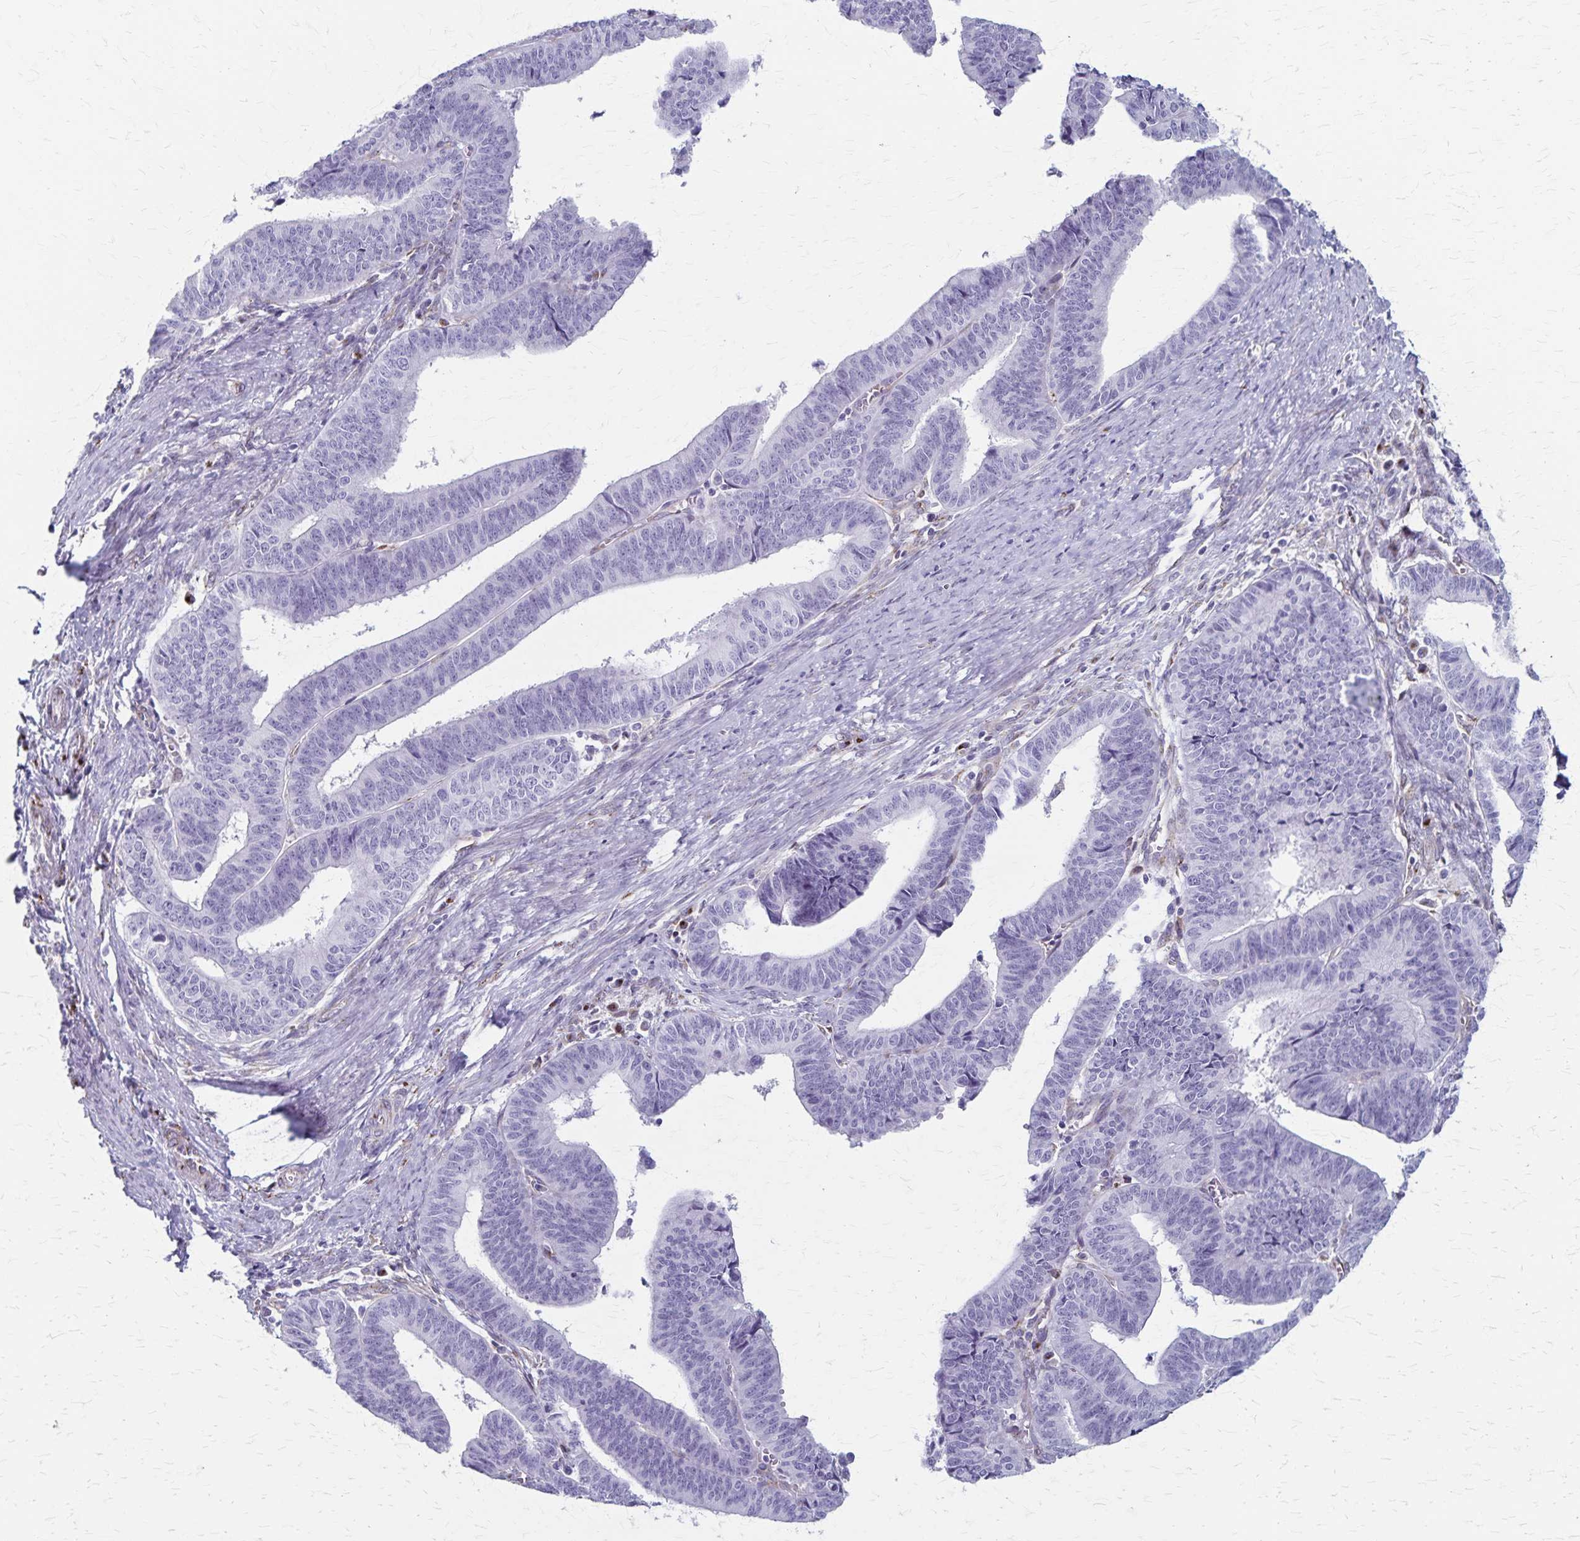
{"staining": {"intensity": "negative", "quantity": "none", "location": "none"}, "tissue": "endometrial cancer", "cell_type": "Tumor cells", "image_type": "cancer", "snomed": [{"axis": "morphology", "description": "Adenocarcinoma, NOS"}, {"axis": "topography", "description": "Endometrium"}], "caption": "The histopathology image reveals no staining of tumor cells in endometrial adenocarcinoma. Brightfield microscopy of immunohistochemistry (IHC) stained with DAB (3,3'-diaminobenzidine) (brown) and hematoxylin (blue), captured at high magnification.", "gene": "MCFD2", "patient": {"sex": "female", "age": 65}}